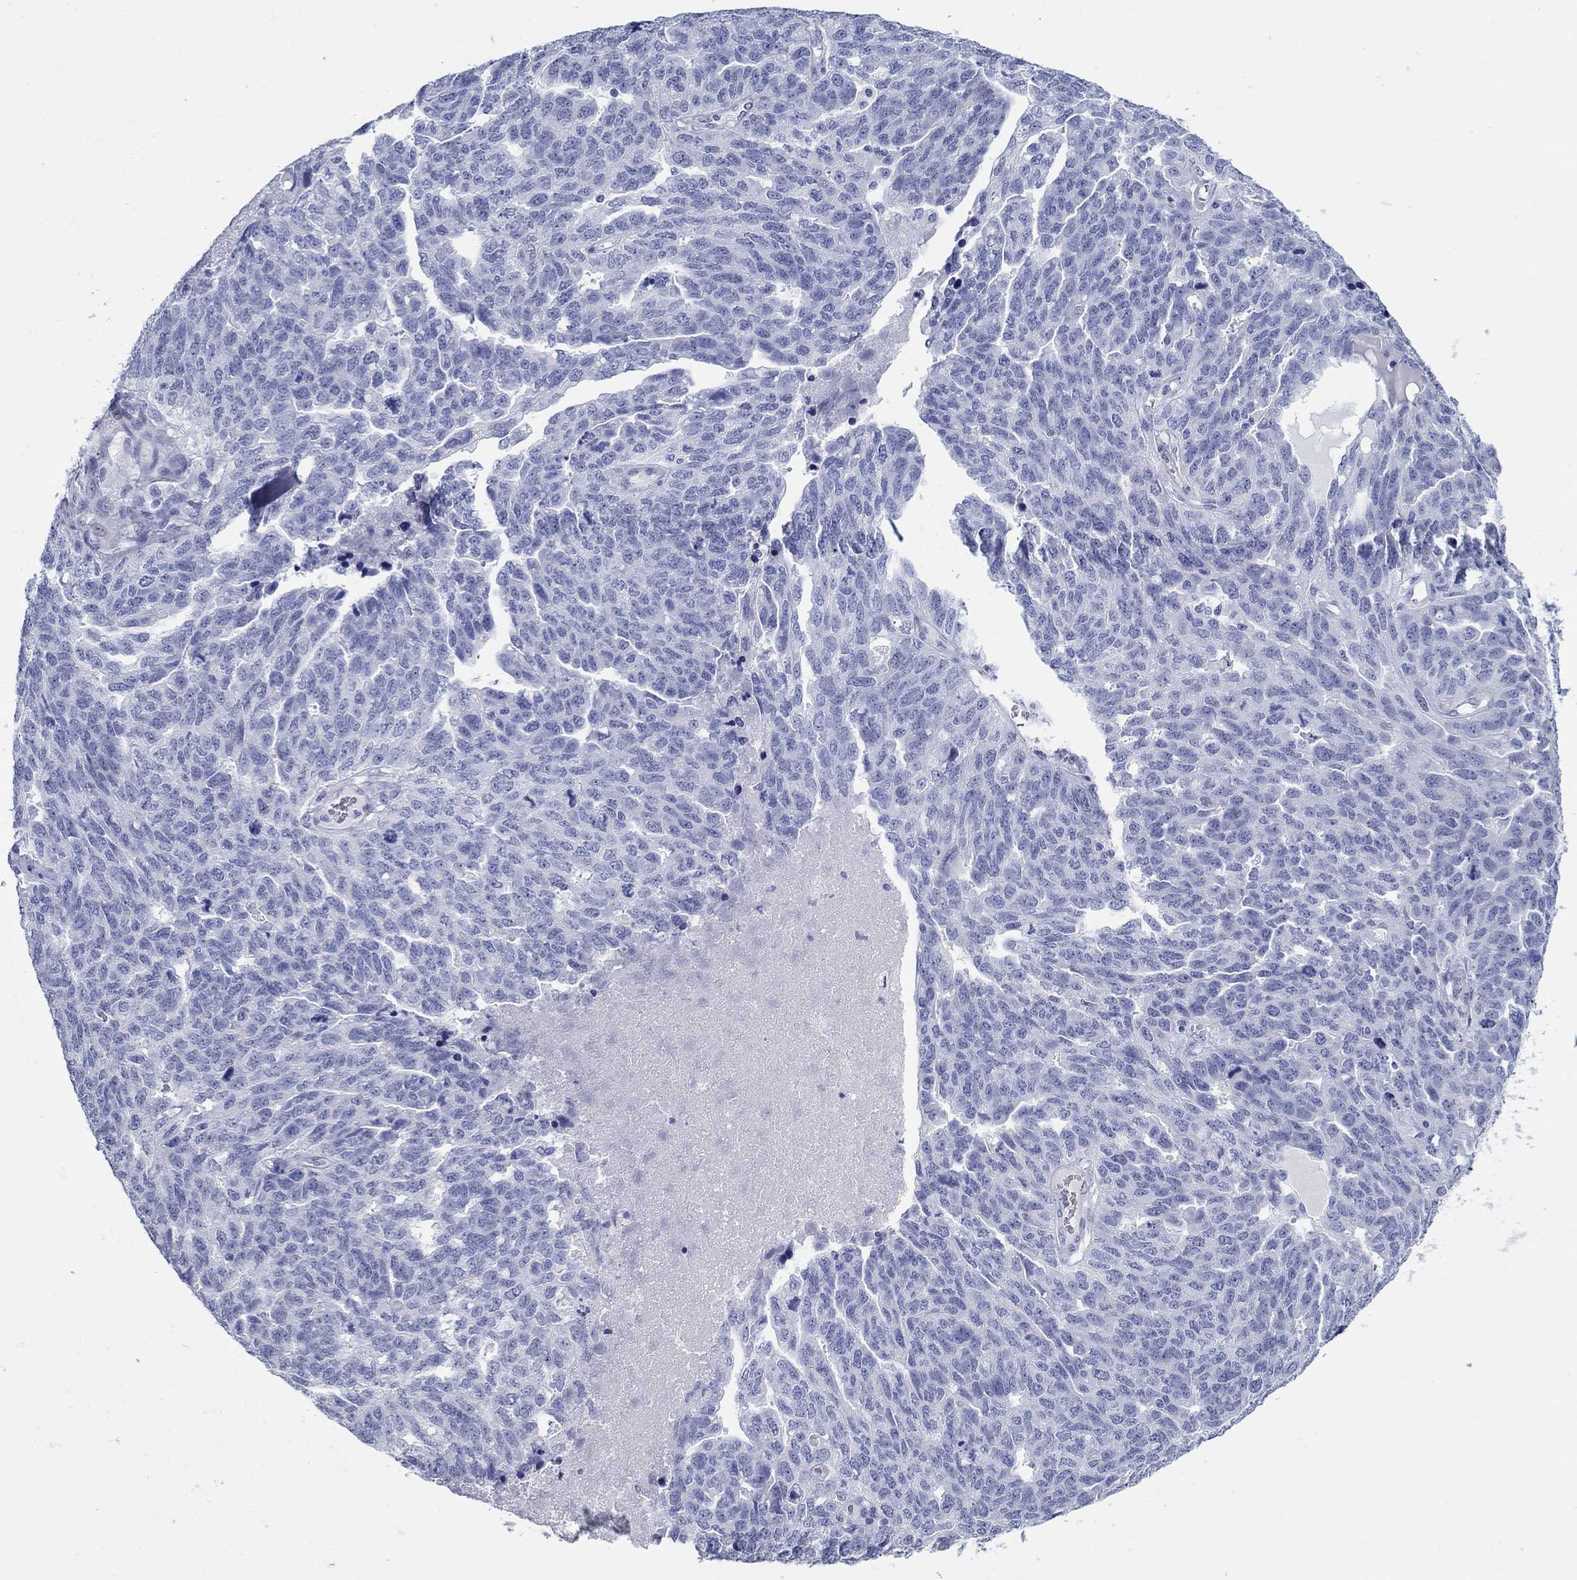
{"staining": {"intensity": "negative", "quantity": "none", "location": "none"}, "tissue": "ovarian cancer", "cell_type": "Tumor cells", "image_type": "cancer", "snomed": [{"axis": "morphology", "description": "Cystadenocarcinoma, serous, NOS"}, {"axis": "topography", "description": "Ovary"}], "caption": "Immunohistochemistry (IHC) photomicrograph of neoplastic tissue: ovarian cancer stained with DAB (3,3'-diaminobenzidine) exhibits no significant protein staining in tumor cells.", "gene": "AKR1C2", "patient": {"sex": "female", "age": 71}}